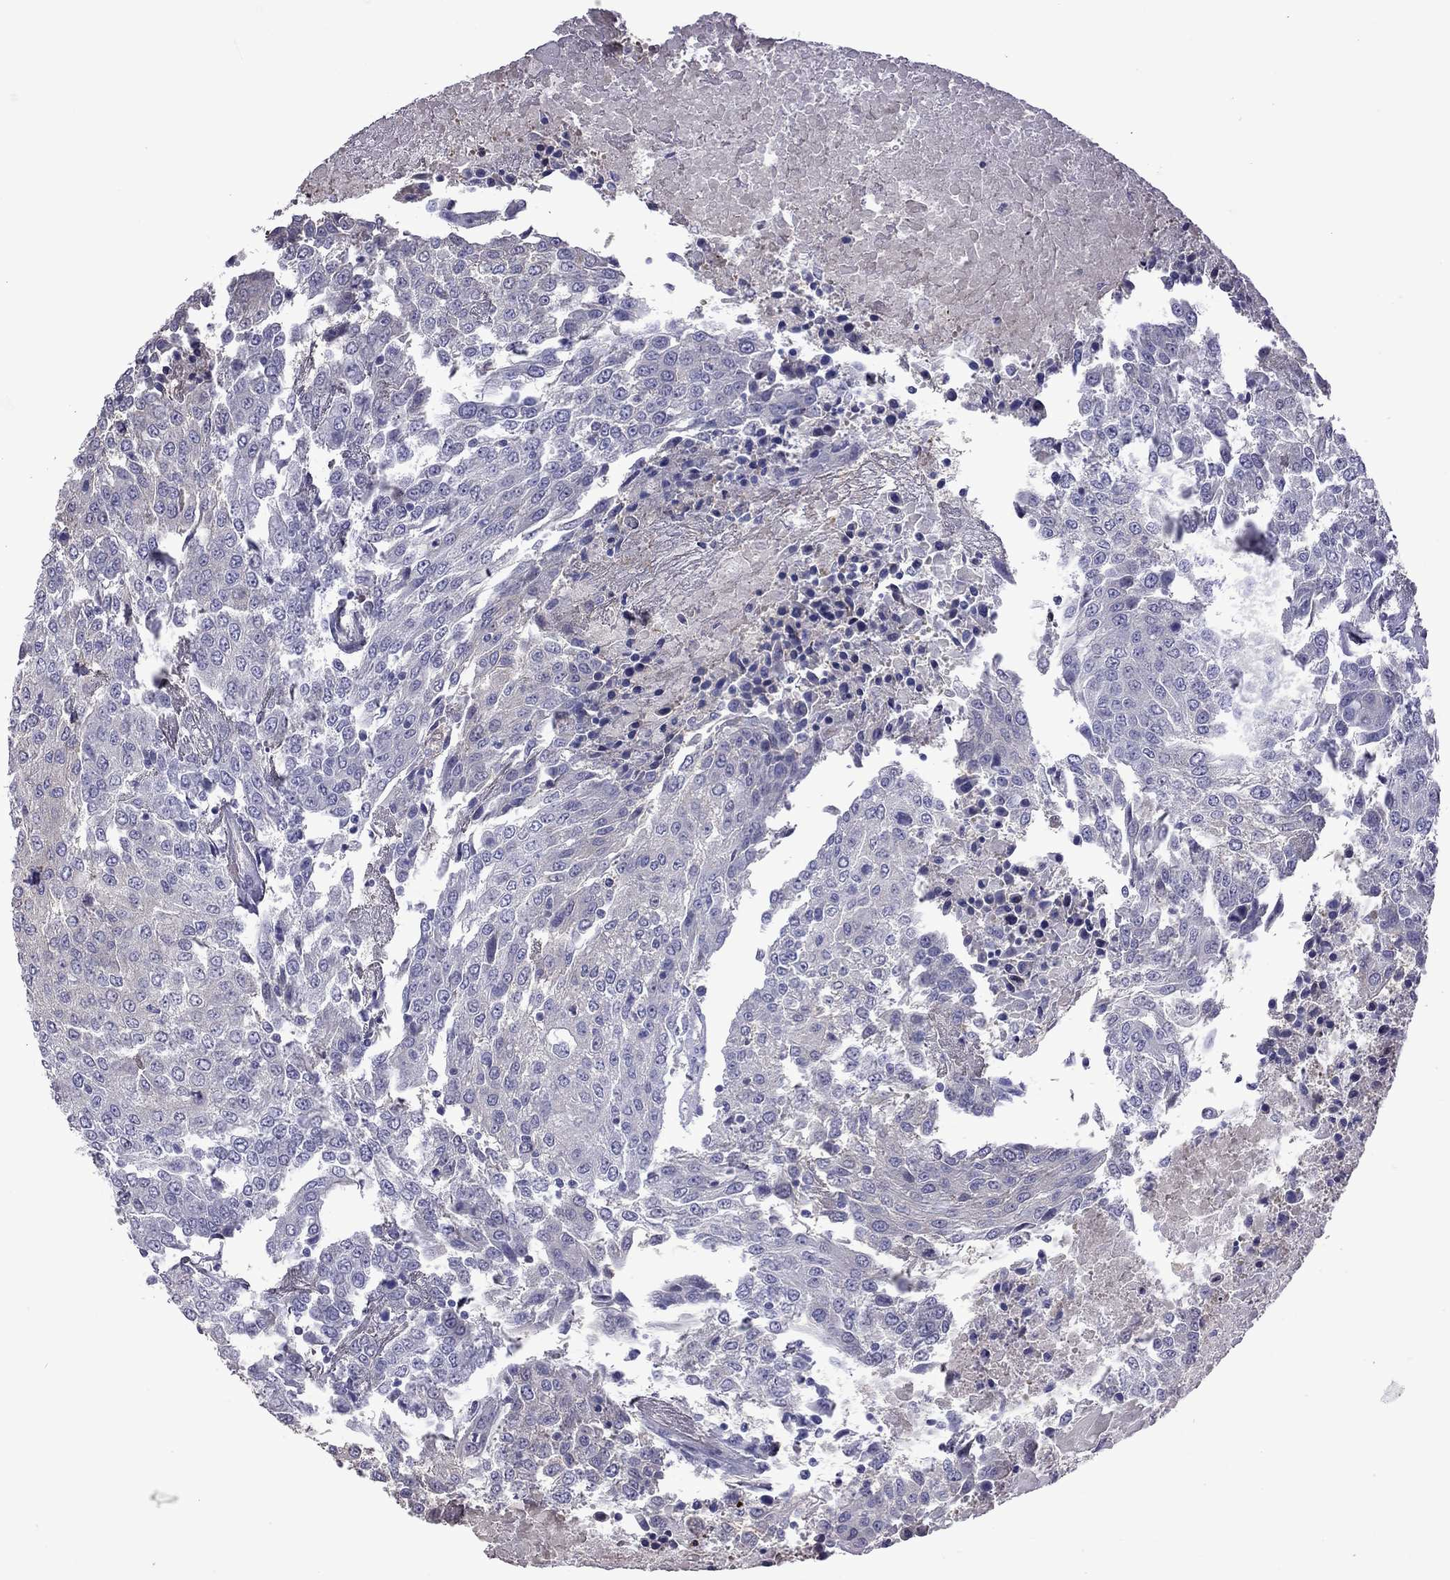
{"staining": {"intensity": "negative", "quantity": "none", "location": "none"}, "tissue": "urothelial cancer", "cell_type": "Tumor cells", "image_type": "cancer", "snomed": [{"axis": "morphology", "description": "Urothelial carcinoma, High grade"}, {"axis": "topography", "description": "Urinary bladder"}], "caption": "The immunohistochemistry photomicrograph has no significant positivity in tumor cells of urothelial cancer tissue.", "gene": "FEZ1", "patient": {"sex": "female", "age": 85}}